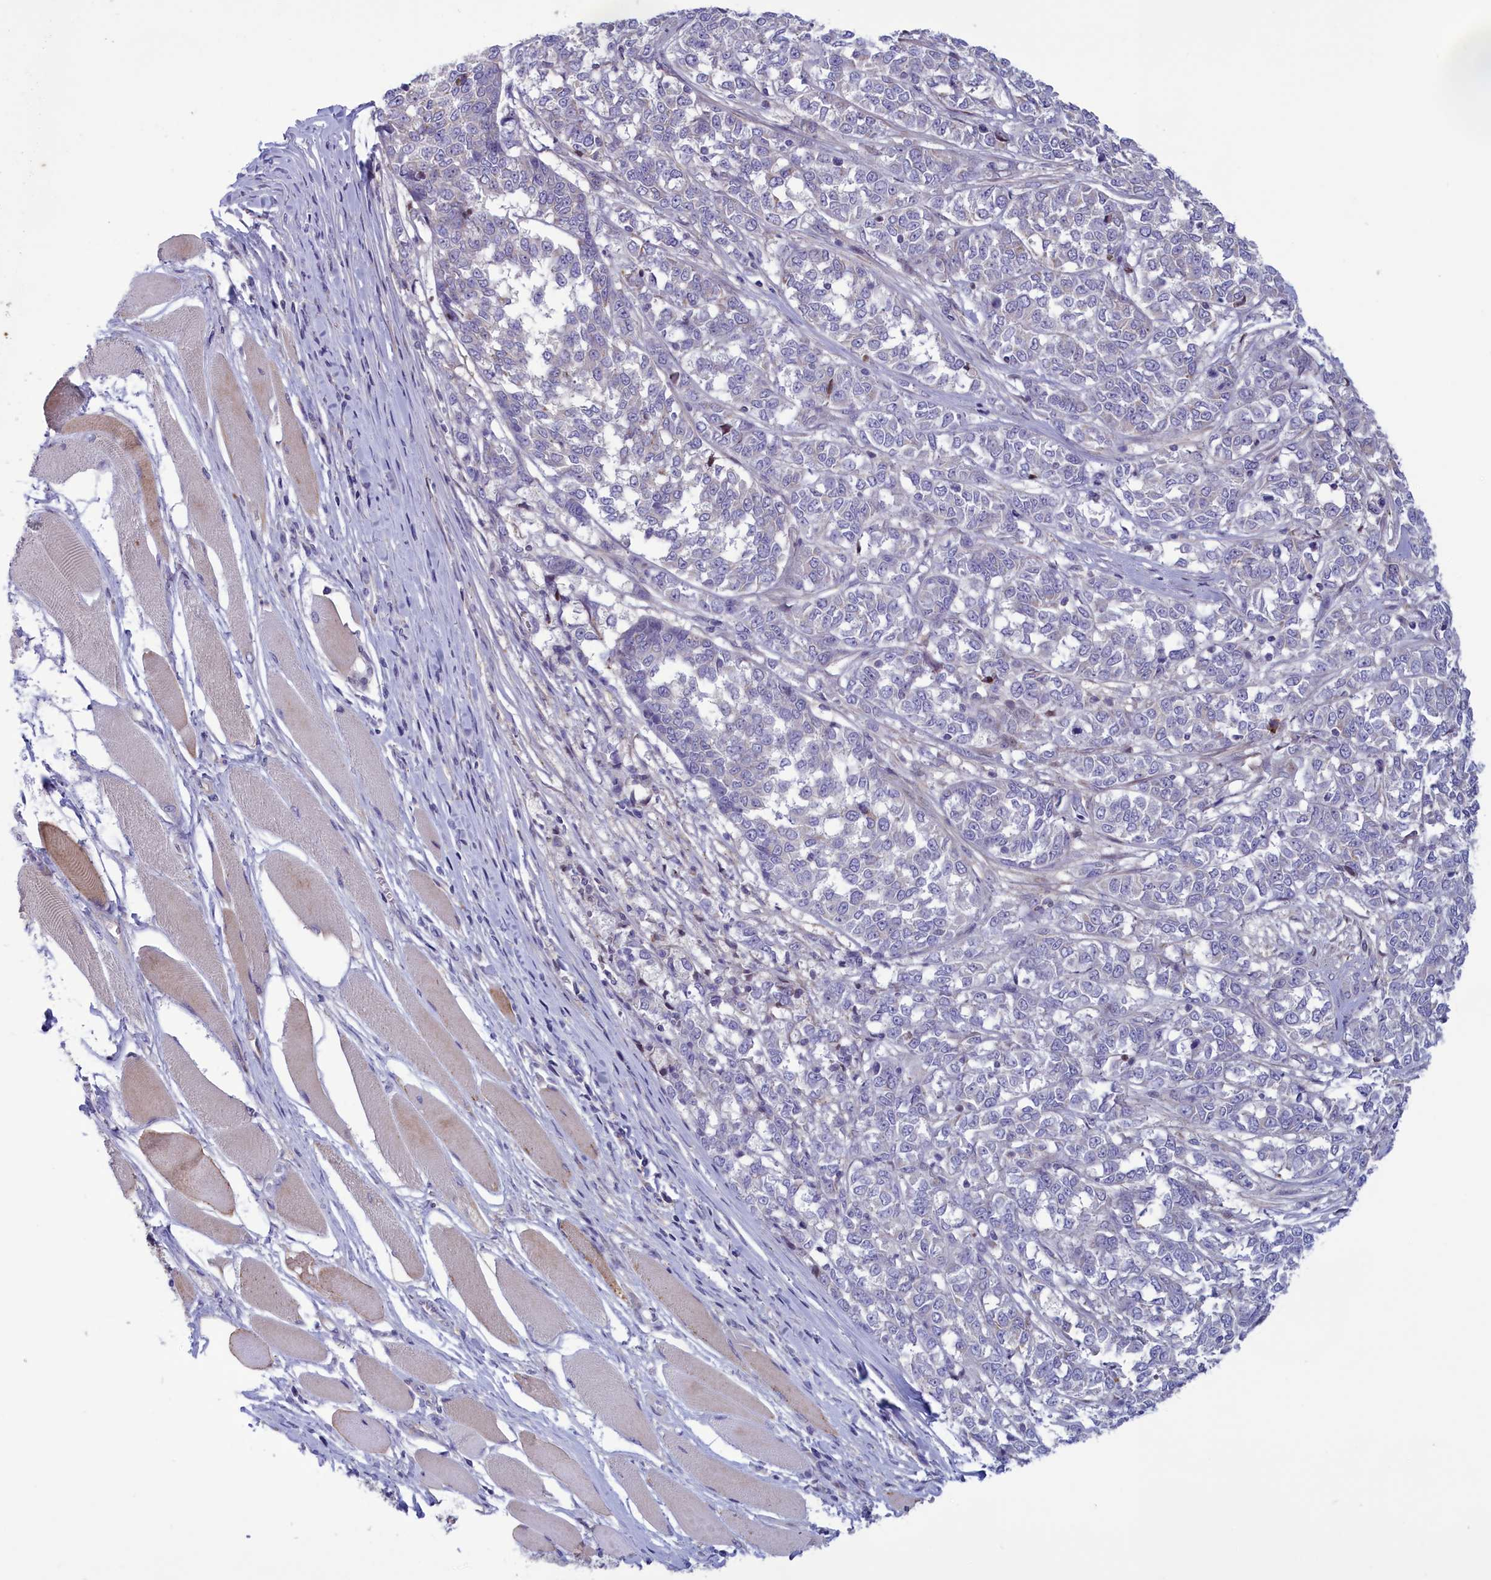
{"staining": {"intensity": "negative", "quantity": "none", "location": "none"}, "tissue": "melanoma", "cell_type": "Tumor cells", "image_type": "cancer", "snomed": [{"axis": "morphology", "description": "Malignant melanoma, NOS"}, {"axis": "topography", "description": "Skin"}], "caption": "Malignant melanoma stained for a protein using immunohistochemistry (IHC) reveals no positivity tumor cells.", "gene": "CORO2A", "patient": {"sex": "female", "age": 72}}